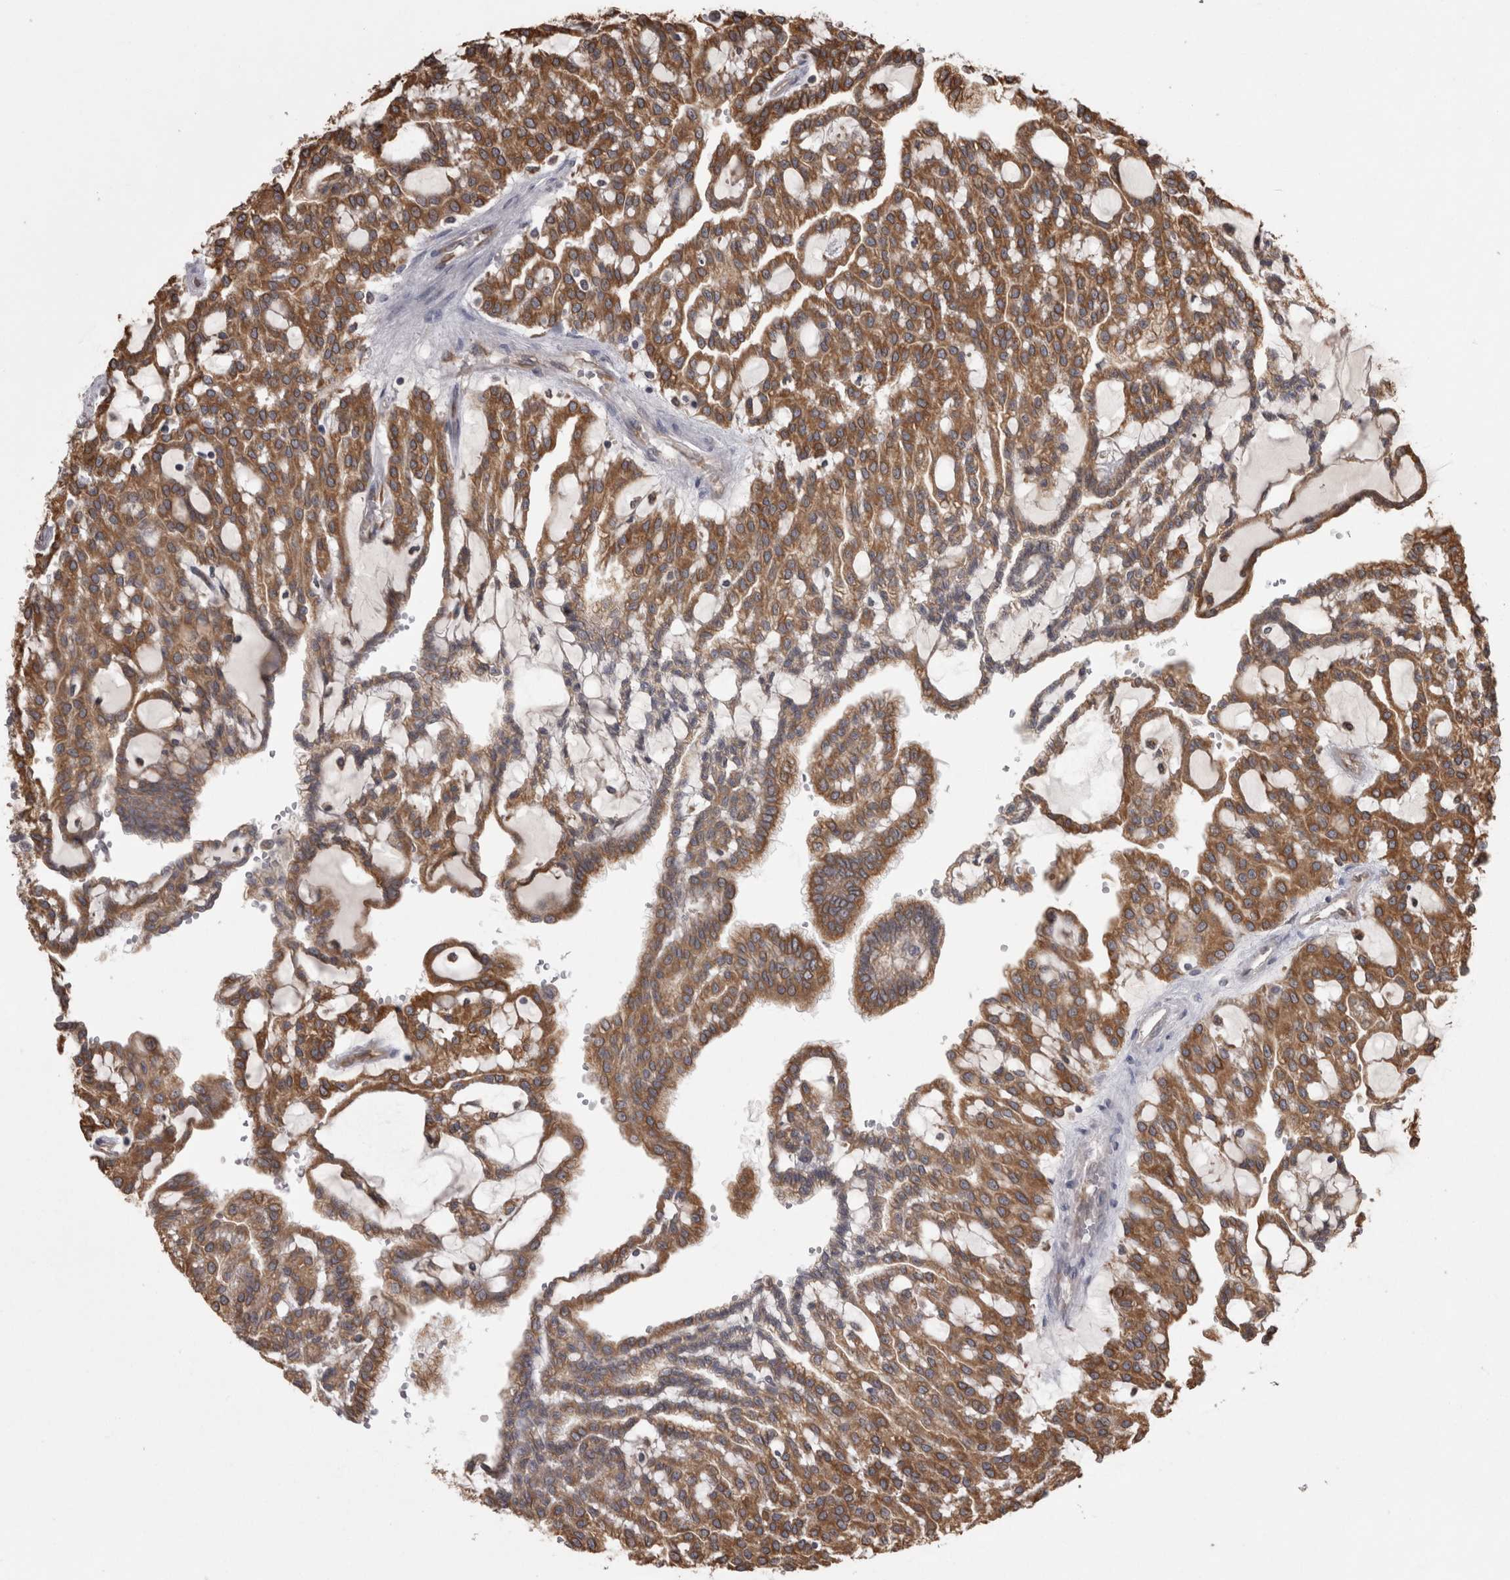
{"staining": {"intensity": "moderate", "quantity": ">75%", "location": "cytoplasmic/membranous"}, "tissue": "renal cancer", "cell_type": "Tumor cells", "image_type": "cancer", "snomed": [{"axis": "morphology", "description": "Adenocarcinoma, NOS"}, {"axis": "topography", "description": "Kidney"}], "caption": "There is medium levels of moderate cytoplasmic/membranous staining in tumor cells of renal cancer (adenocarcinoma), as demonstrated by immunohistochemical staining (brown color).", "gene": "PON2", "patient": {"sex": "male", "age": 63}}